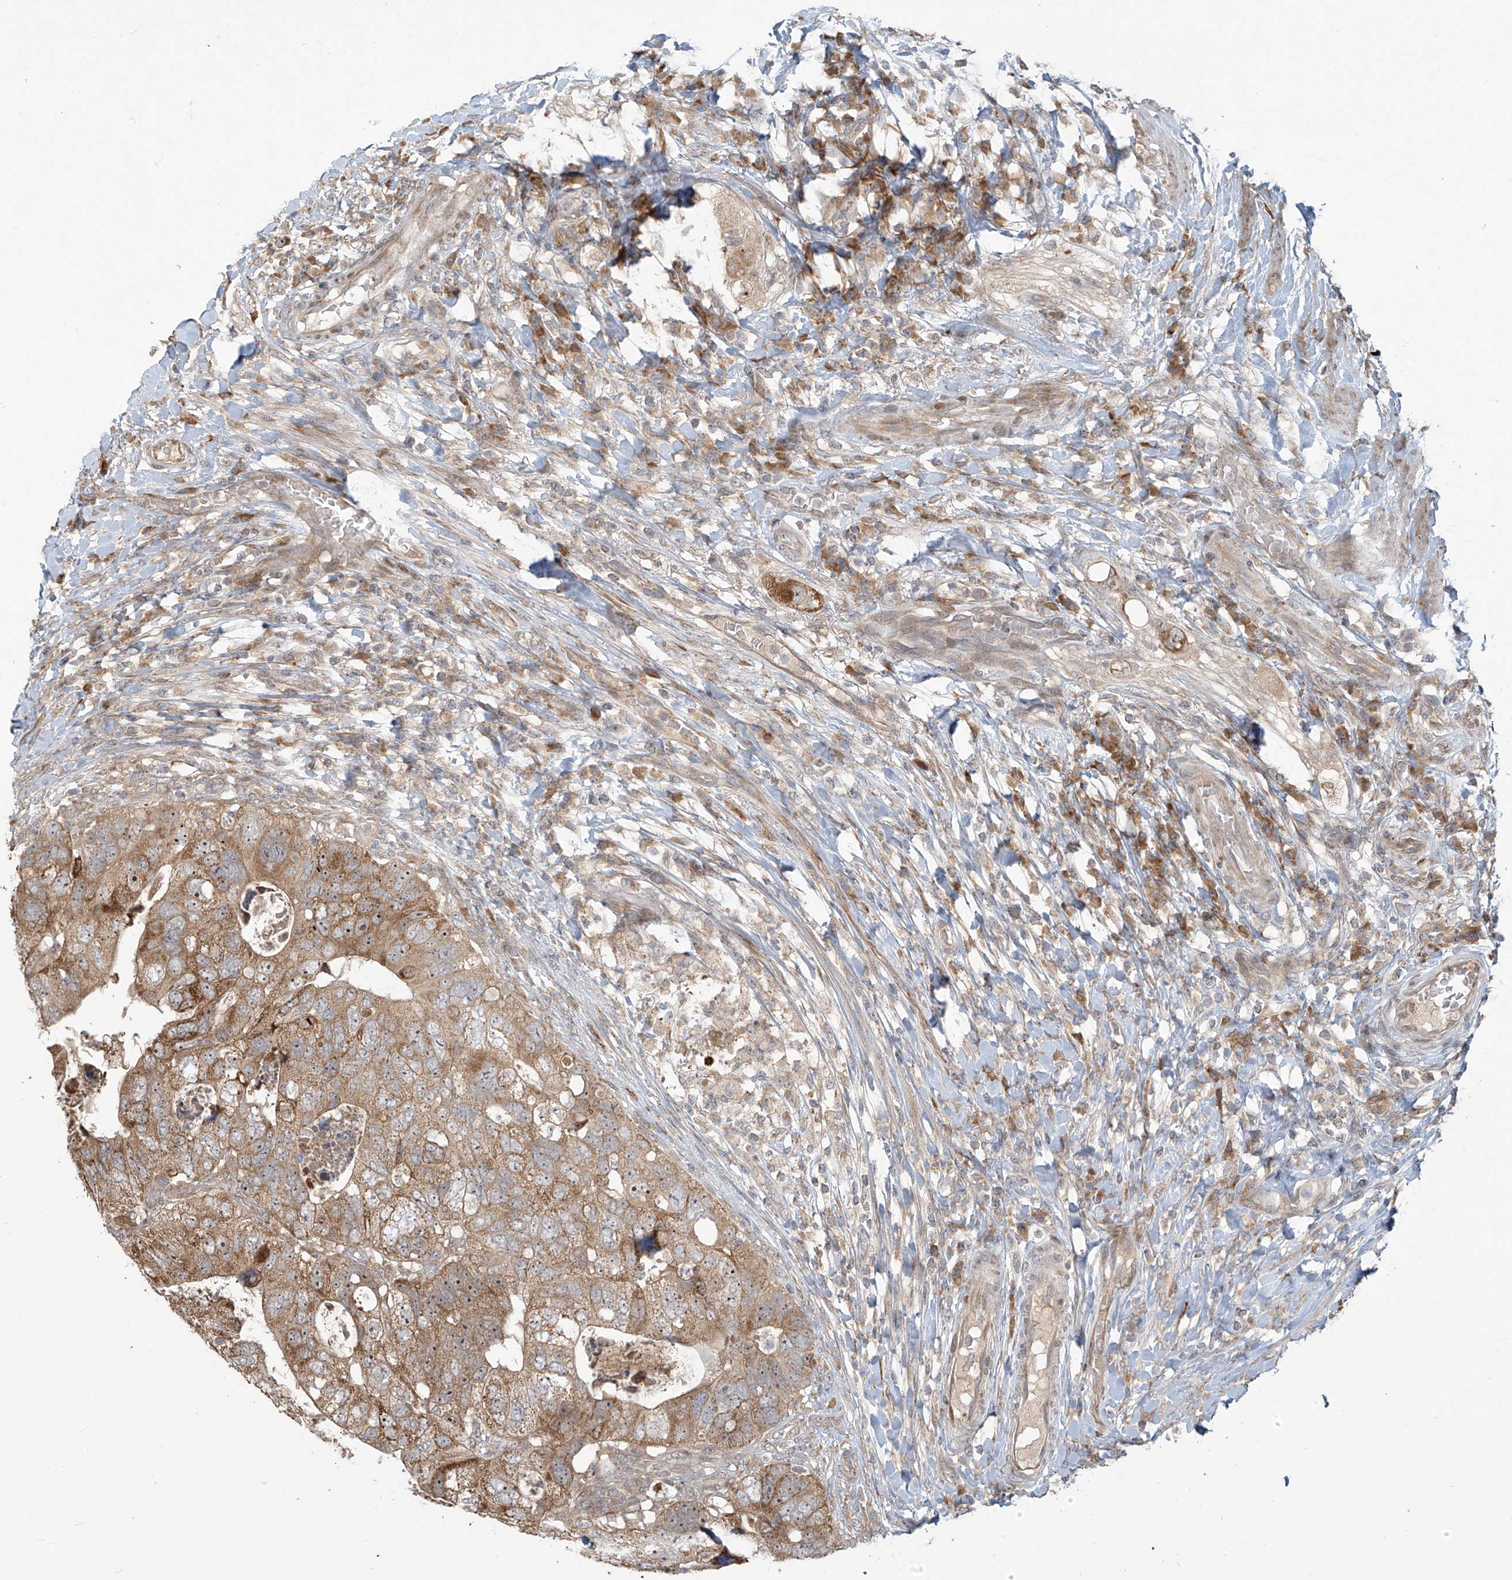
{"staining": {"intensity": "moderate", "quantity": ">75%", "location": "cytoplasmic/membranous,nuclear"}, "tissue": "colorectal cancer", "cell_type": "Tumor cells", "image_type": "cancer", "snomed": [{"axis": "morphology", "description": "Adenocarcinoma, NOS"}, {"axis": "topography", "description": "Rectum"}], "caption": "Protein expression analysis of human colorectal cancer reveals moderate cytoplasmic/membranous and nuclear staining in about >75% of tumor cells.", "gene": "KATNIP", "patient": {"sex": "male", "age": 59}}